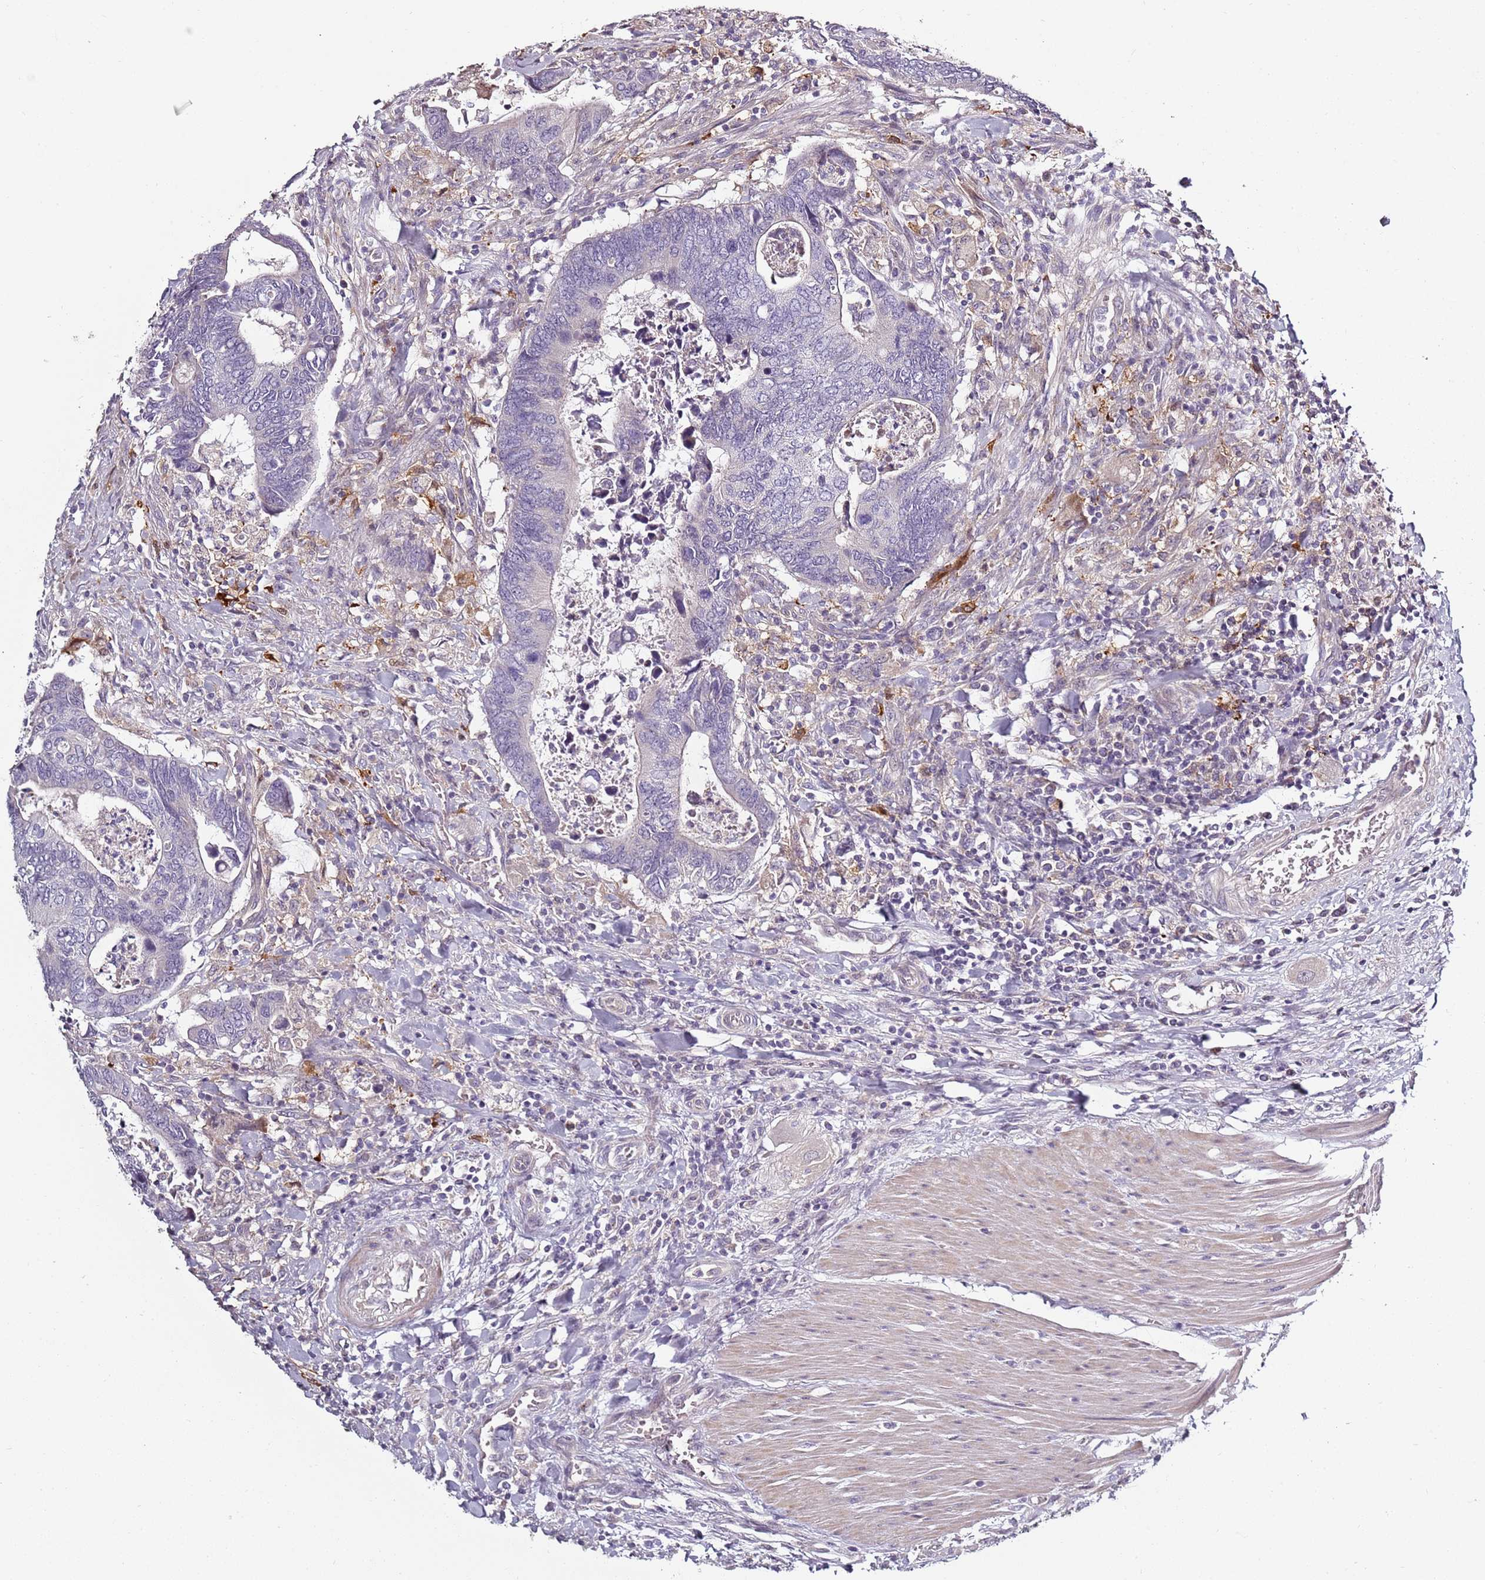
{"staining": {"intensity": "negative", "quantity": "none", "location": "none"}, "tissue": "colorectal cancer", "cell_type": "Tumor cells", "image_type": "cancer", "snomed": [{"axis": "morphology", "description": "Adenocarcinoma, NOS"}, {"axis": "topography", "description": "Colon"}], "caption": "Colorectal cancer was stained to show a protein in brown. There is no significant expression in tumor cells.", "gene": "CC2D2B", "patient": {"sex": "male", "age": 87}}